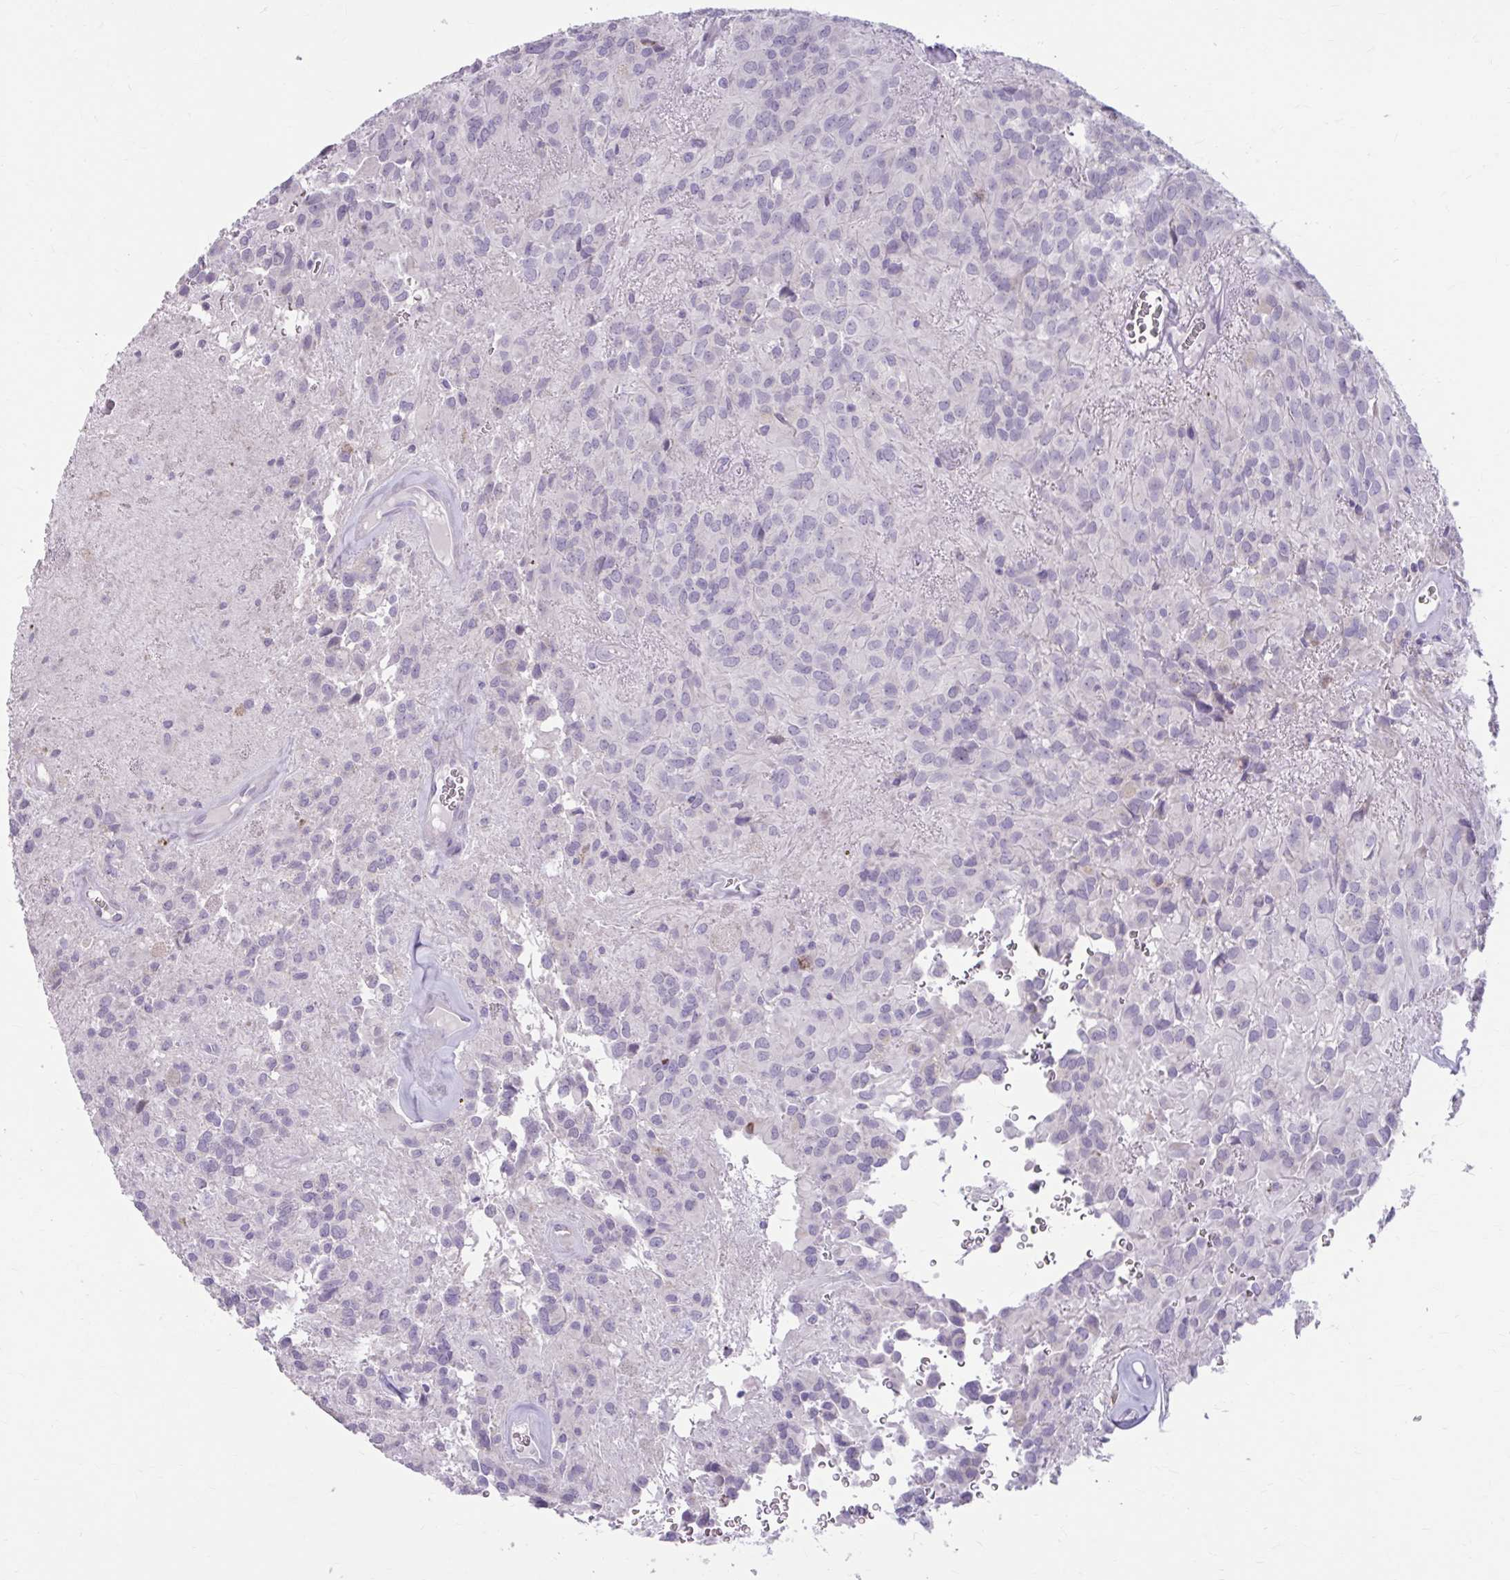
{"staining": {"intensity": "negative", "quantity": "none", "location": "none"}, "tissue": "glioma", "cell_type": "Tumor cells", "image_type": "cancer", "snomed": [{"axis": "morphology", "description": "Glioma, malignant, Low grade"}, {"axis": "topography", "description": "Brain"}], "caption": "Immunohistochemistry (IHC) of human malignant glioma (low-grade) demonstrates no staining in tumor cells.", "gene": "MSMO1", "patient": {"sex": "male", "age": 56}}